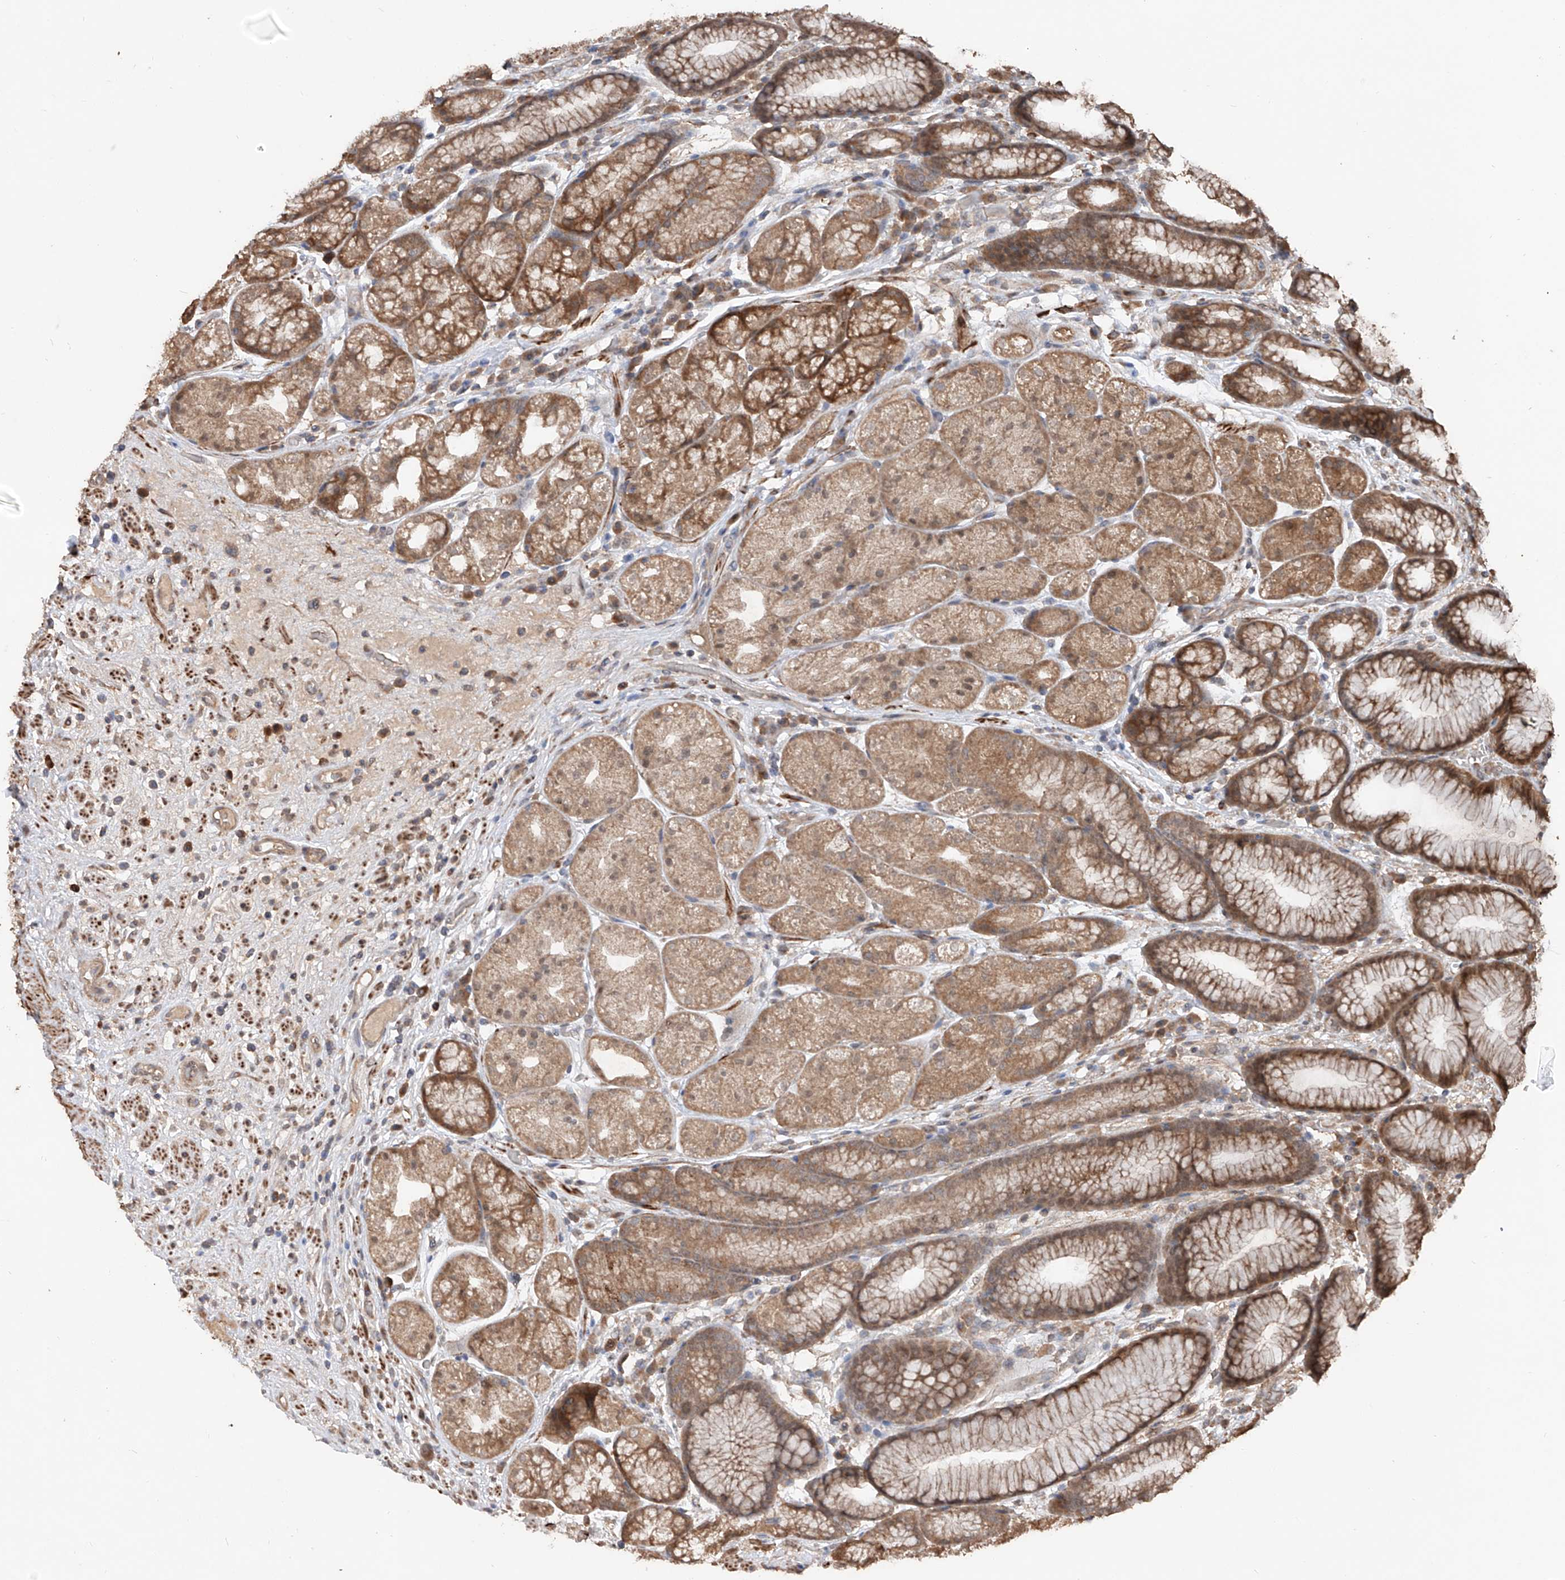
{"staining": {"intensity": "moderate", "quantity": ">75%", "location": "cytoplasmic/membranous"}, "tissue": "stomach", "cell_type": "Glandular cells", "image_type": "normal", "snomed": [{"axis": "morphology", "description": "Normal tissue, NOS"}, {"axis": "topography", "description": "Stomach"}], "caption": "Immunohistochemistry photomicrograph of benign human stomach stained for a protein (brown), which shows medium levels of moderate cytoplasmic/membranous positivity in about >75% of glandular cells.", "gene": "FAM135A", "patient": {"sex": "male", "age": 57}}